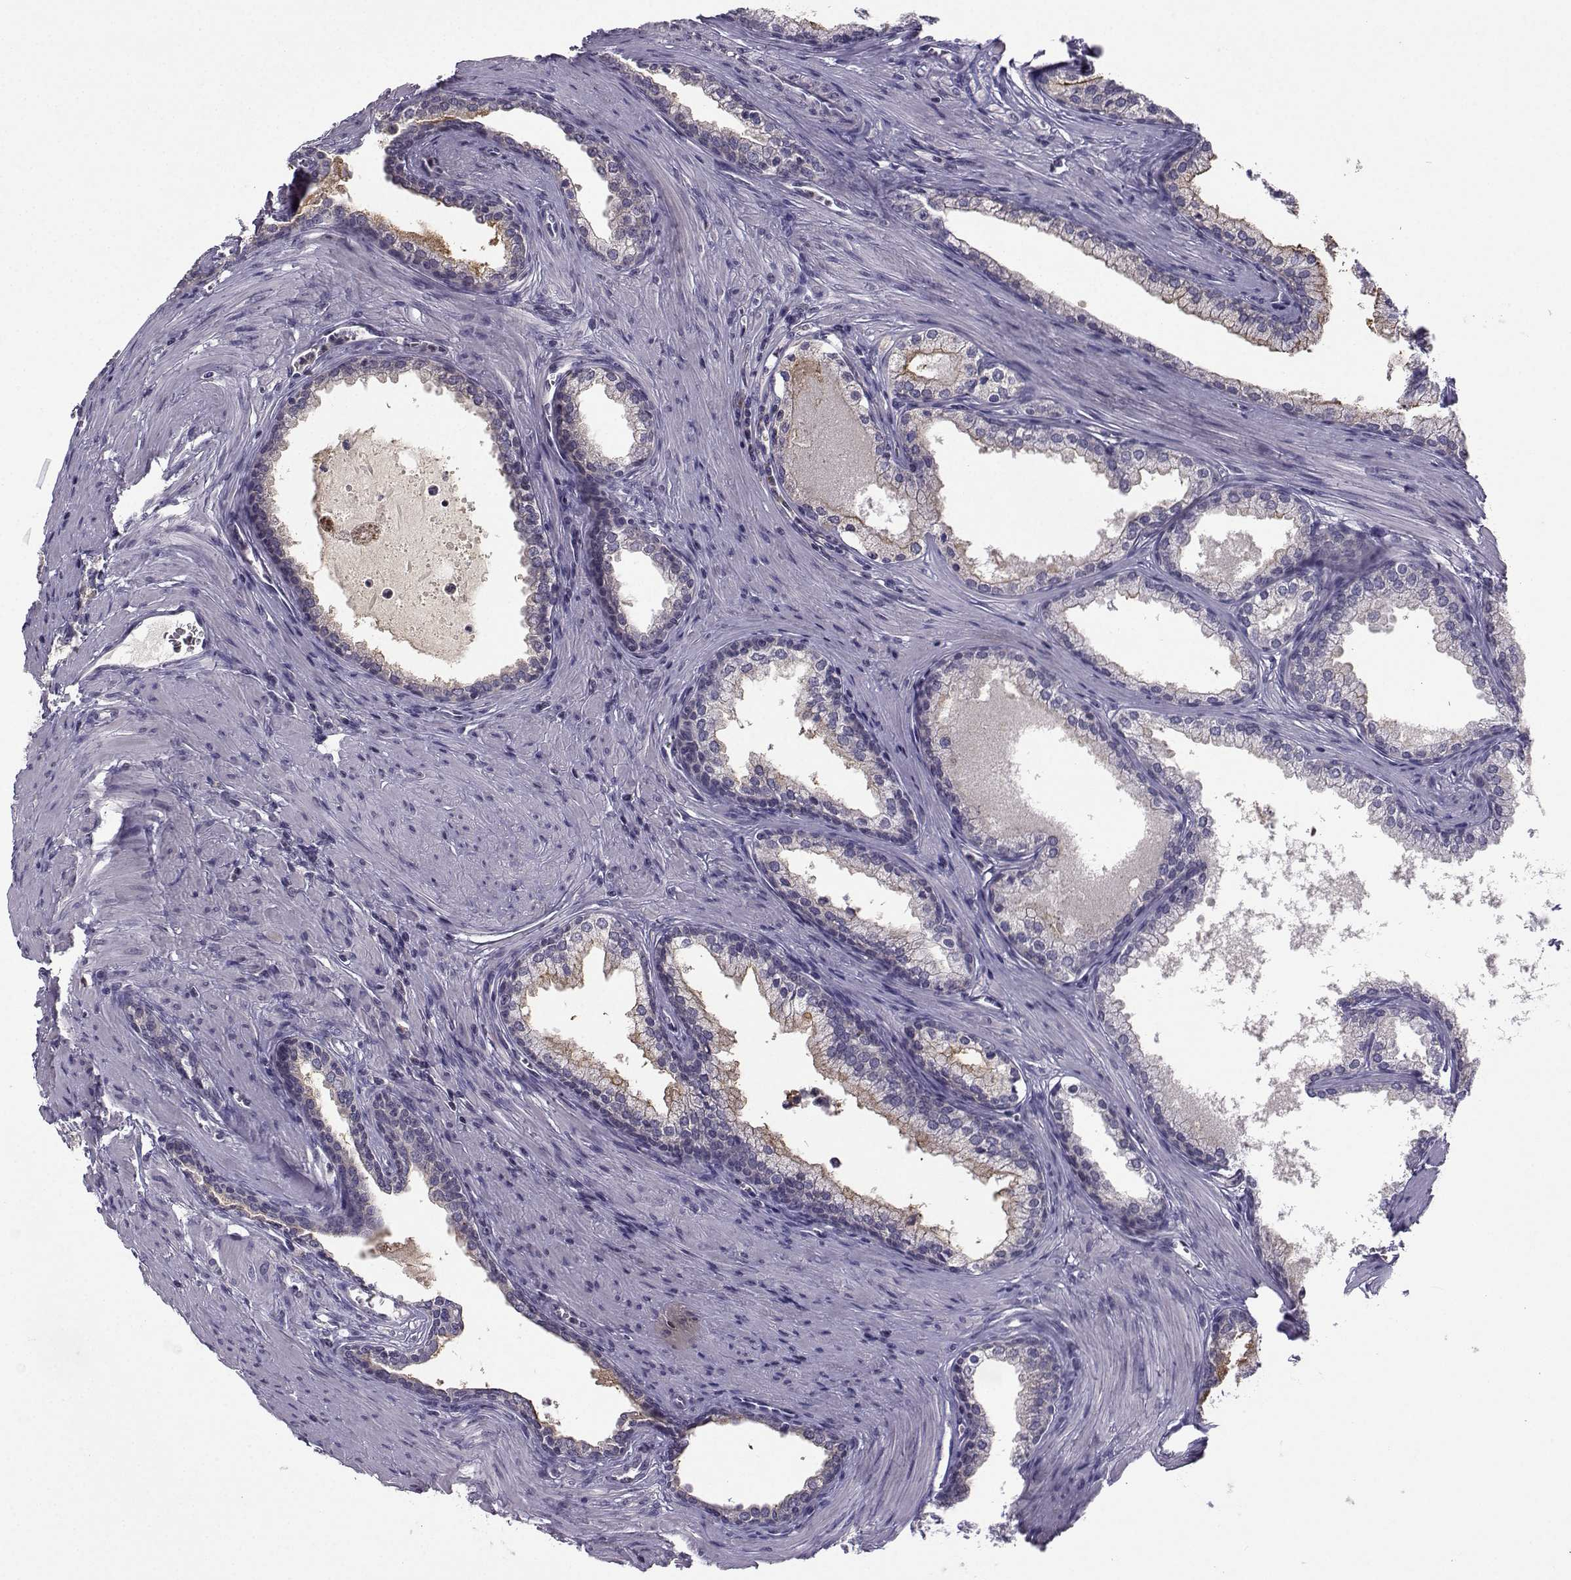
{"staining": {"intensity": "weak", "quantity": "<25%", "location": "cytoplasmic/membranous"}, "tissue": "prostate cancer", "cell_type": "Tumor cells", "image_type": "cancer", "snomed": [{"axis": "morphology", "description": "Adenocarcinoma, NOS"}, {"axis": "topography", "description": "Prostate"}], "caption": "IHC of adenocarcinoma (prostate) reveals no expression in tumor cells.", "gene": "FCAMR", "patient": {"sex": "male", "age": 66}}